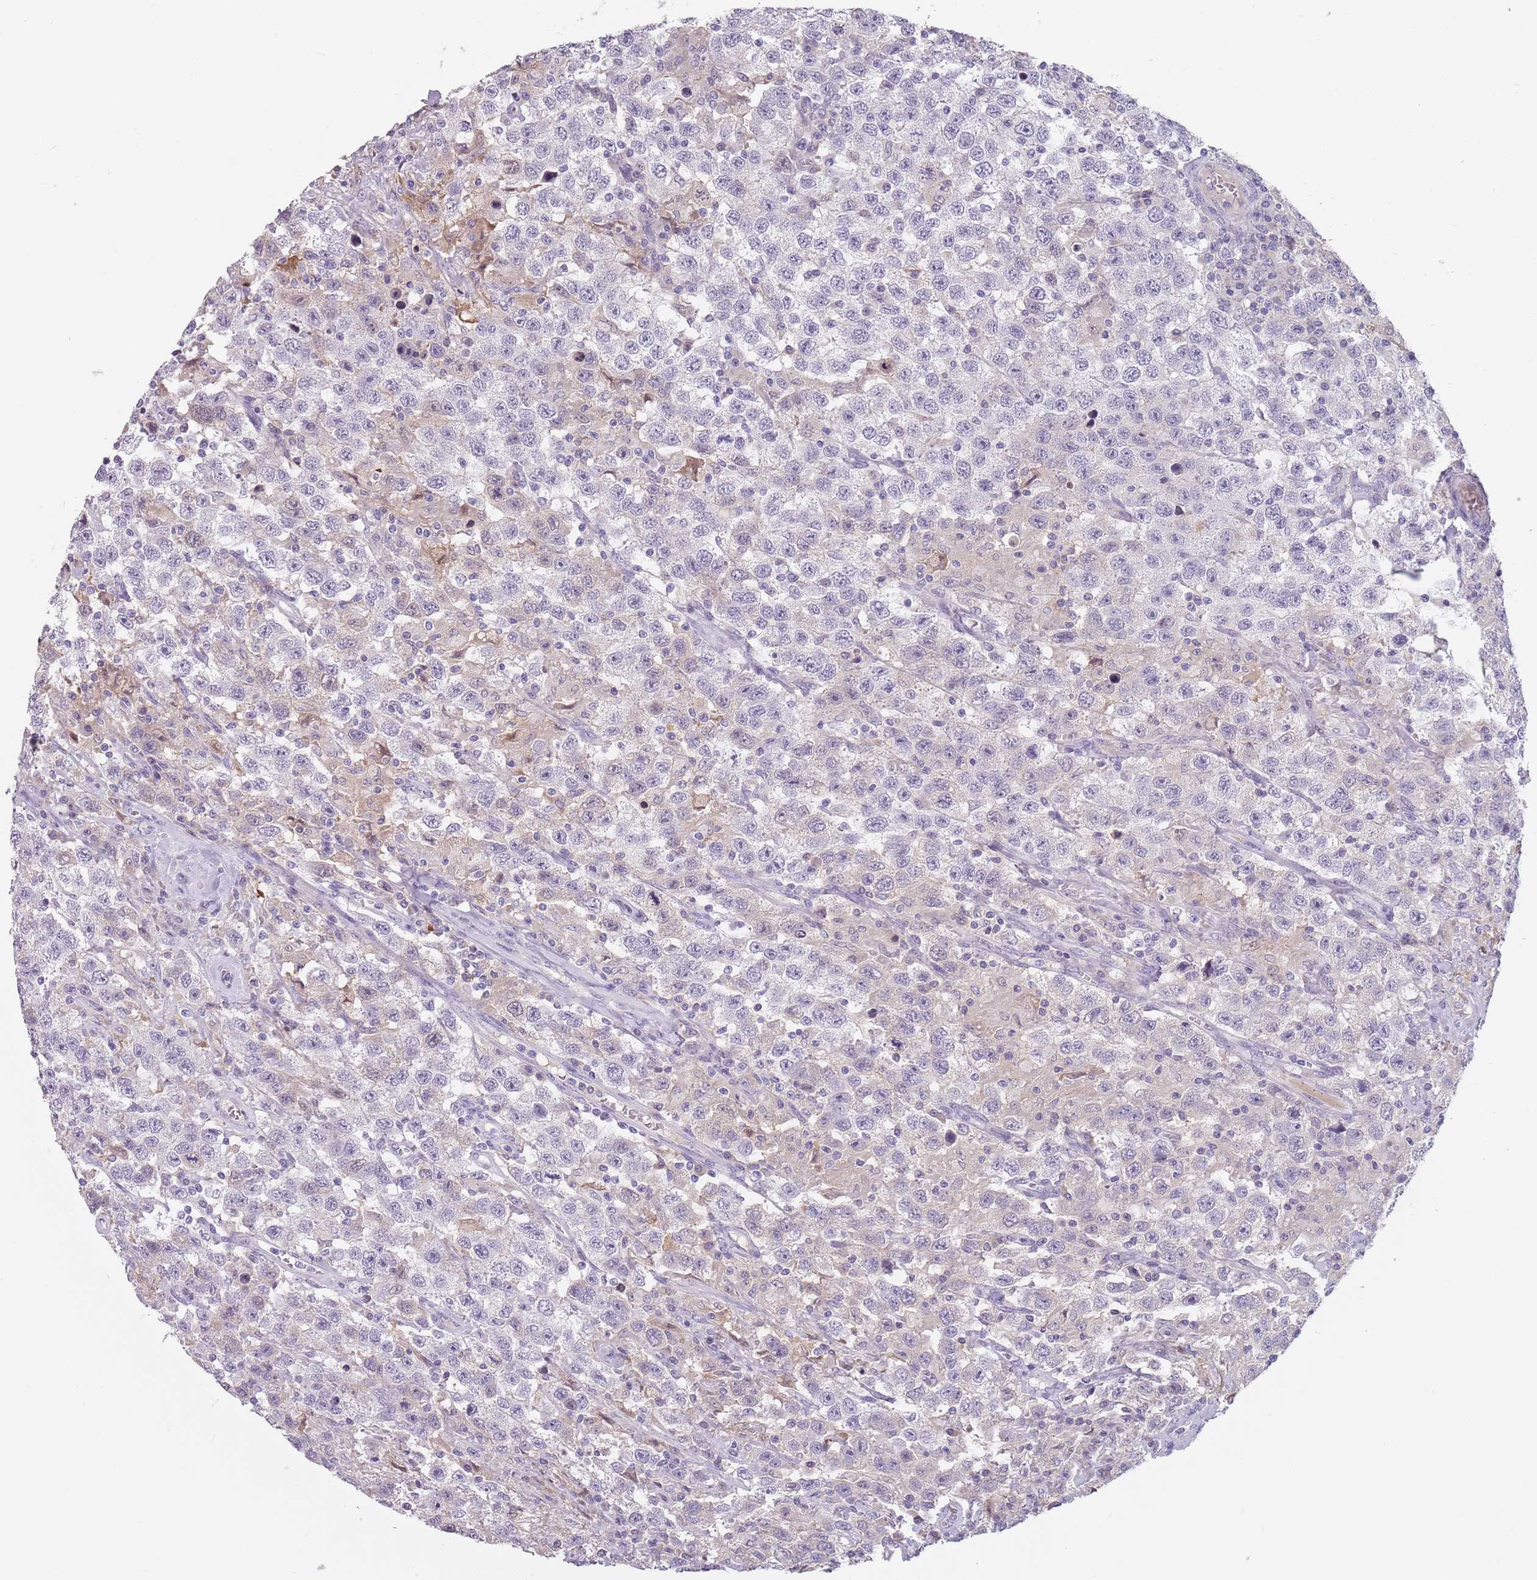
{"staining": {"intensity": "negative", "quantity": "none", "location": "none"}, "tissue": "testis cancer", "cell_type": "Tumor cells", "image_type": "cancer", "snomed": [{"axis": "morphology", "description": "Seminoma, NOS"}, {"axis": "topography", "description": "Testis"}], "caption": "The micrograph reveals no staining of tumor cells in testis cancer.", "gene": "CEP19", "patient": {"sex": "male", "age": 41}}